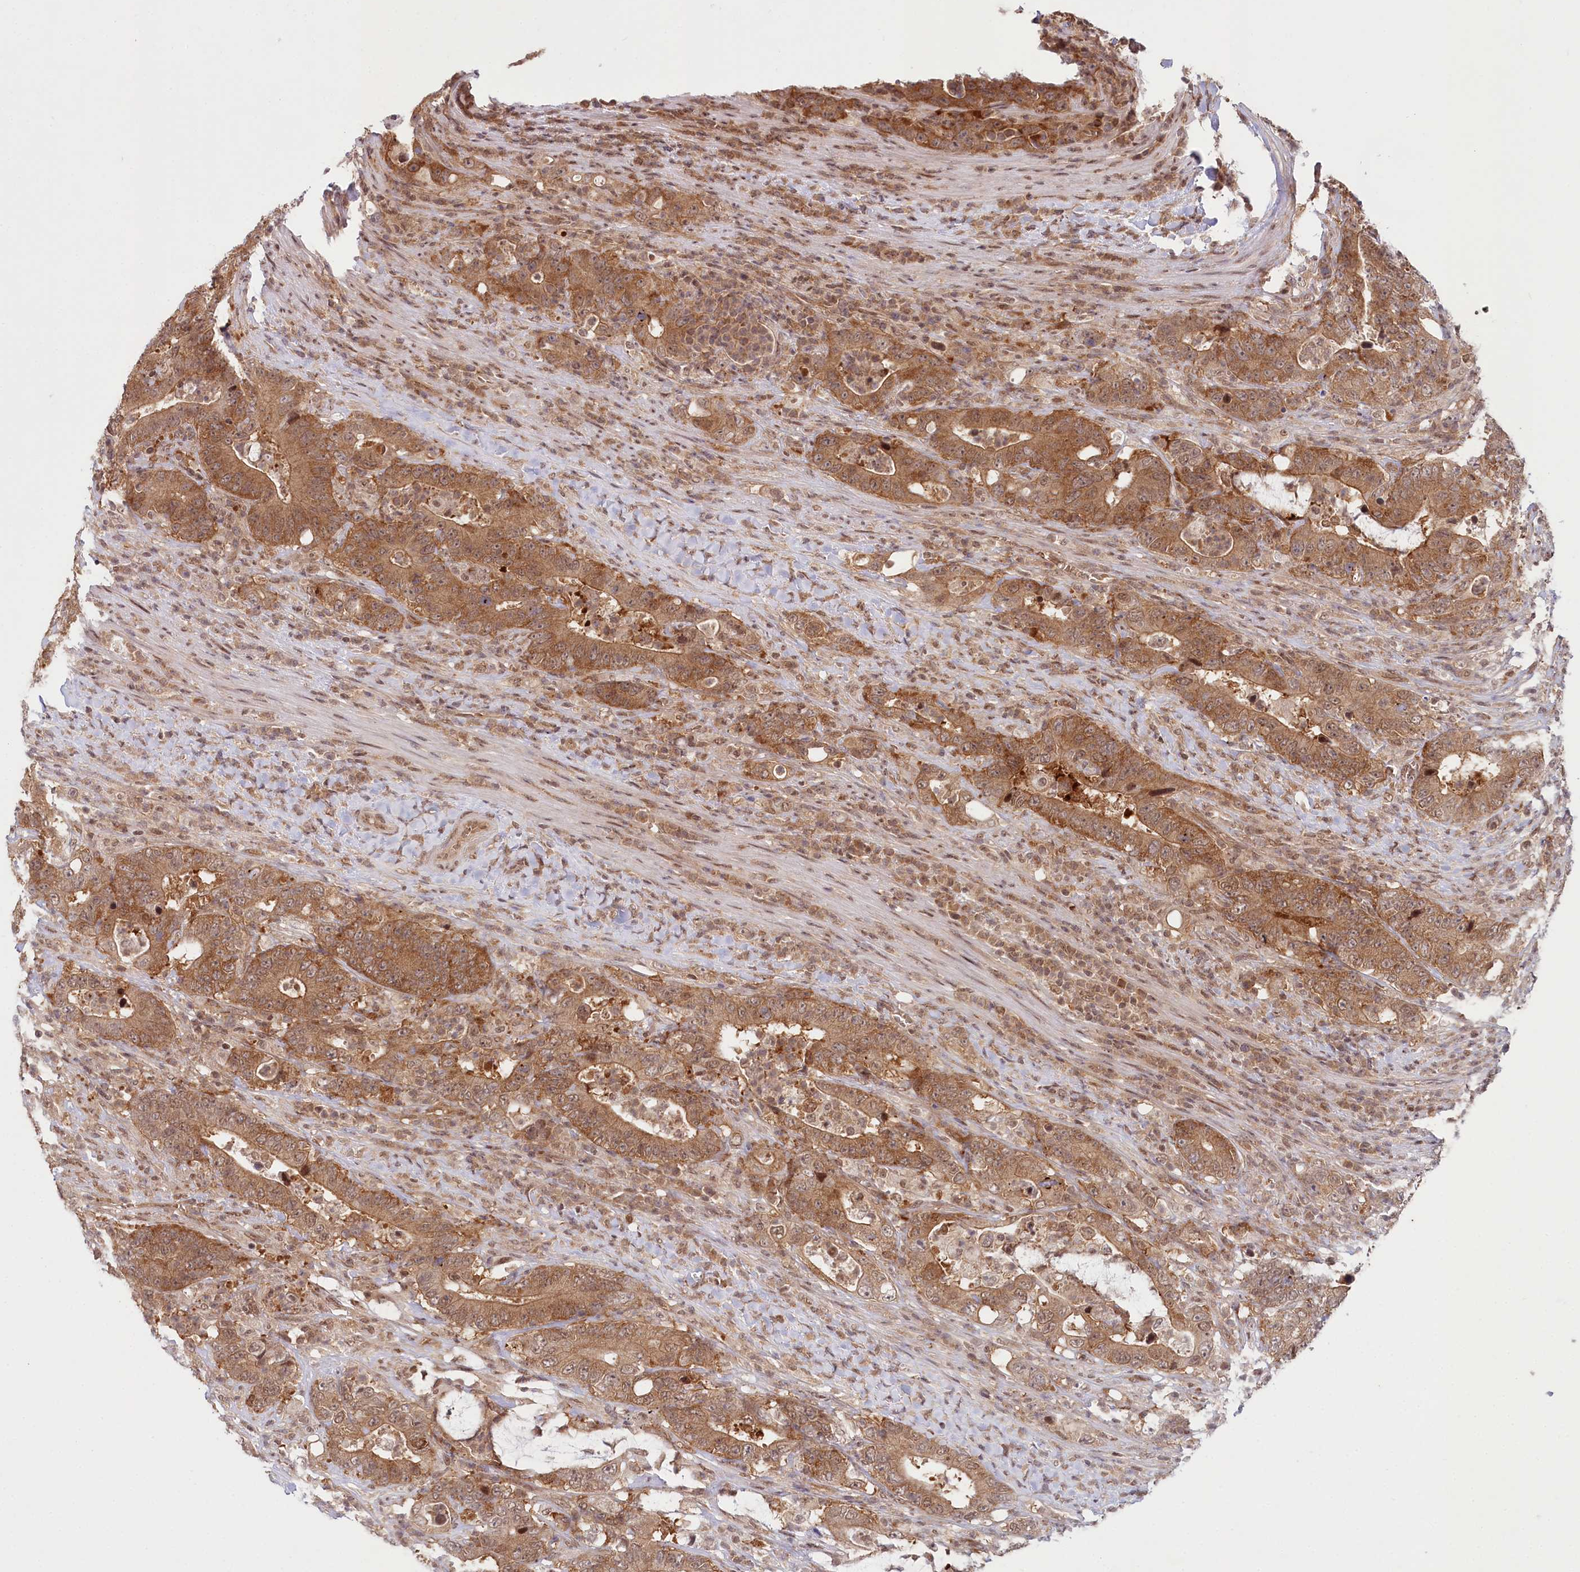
{"staining": {"intensity": "moderate", "quantity": ">75%", "location": "cytoplasmic/membranous"}, "tissue": "colorectal cancer", "cell_type": "Tumor cells", "image_type": "cancer", "snomed": [{"axis": "morphology", "description": "Adenocarcinoma, NOS"}, {"axis": "topography", "description": "Colon"}], "caption": "Tumor cells display medium levels of moderate cytoplasmic/membranous expression in about >75% of cells in adenocarcinoma (colorectal).", "gene": "CCDC65", "patient": {"sex": "female", "age": 75}}